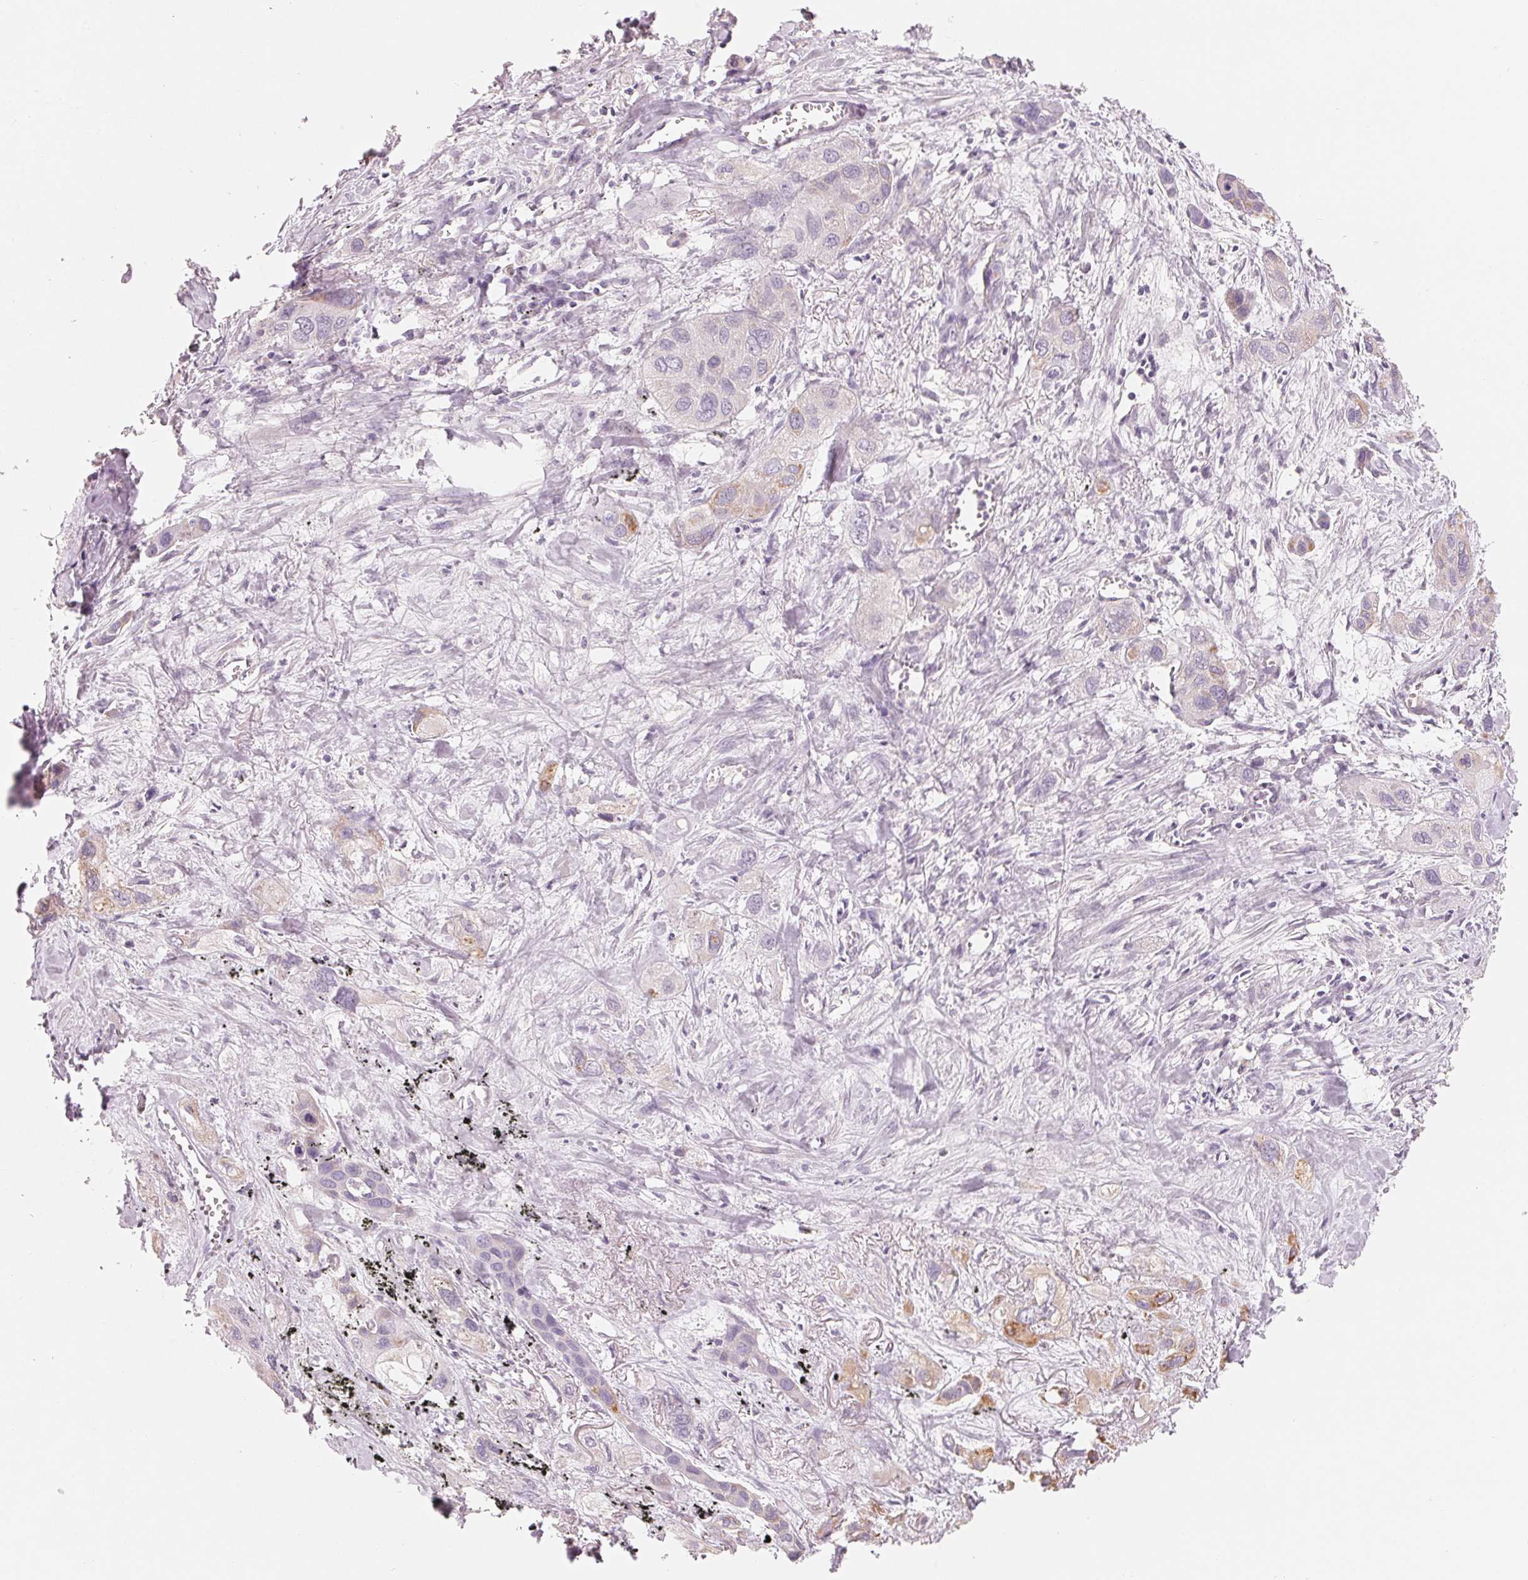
{"staining": {"intensity": "weak", "quantity": "<25%", "location": "cytoplasmic/membranous"}, "tissue": "lung cancer", "cell_type": "Tumor cells", "image_type": "cancer", "snomed": [{"axis": "morphology", "description": "Squamous cell carcinoma, NOS"}, {"axis": "morphology", "description": "Squamous cell carcinoma, metastatic, NOS"}, {"axis": "topography", "description": "Lung"}], "caption": "Lung cancer was stained to show a protein in brown. There is no significant expression in tumor cells.", "gene": "CFHR2", "patient": {"sex": "male", "age": 59}}